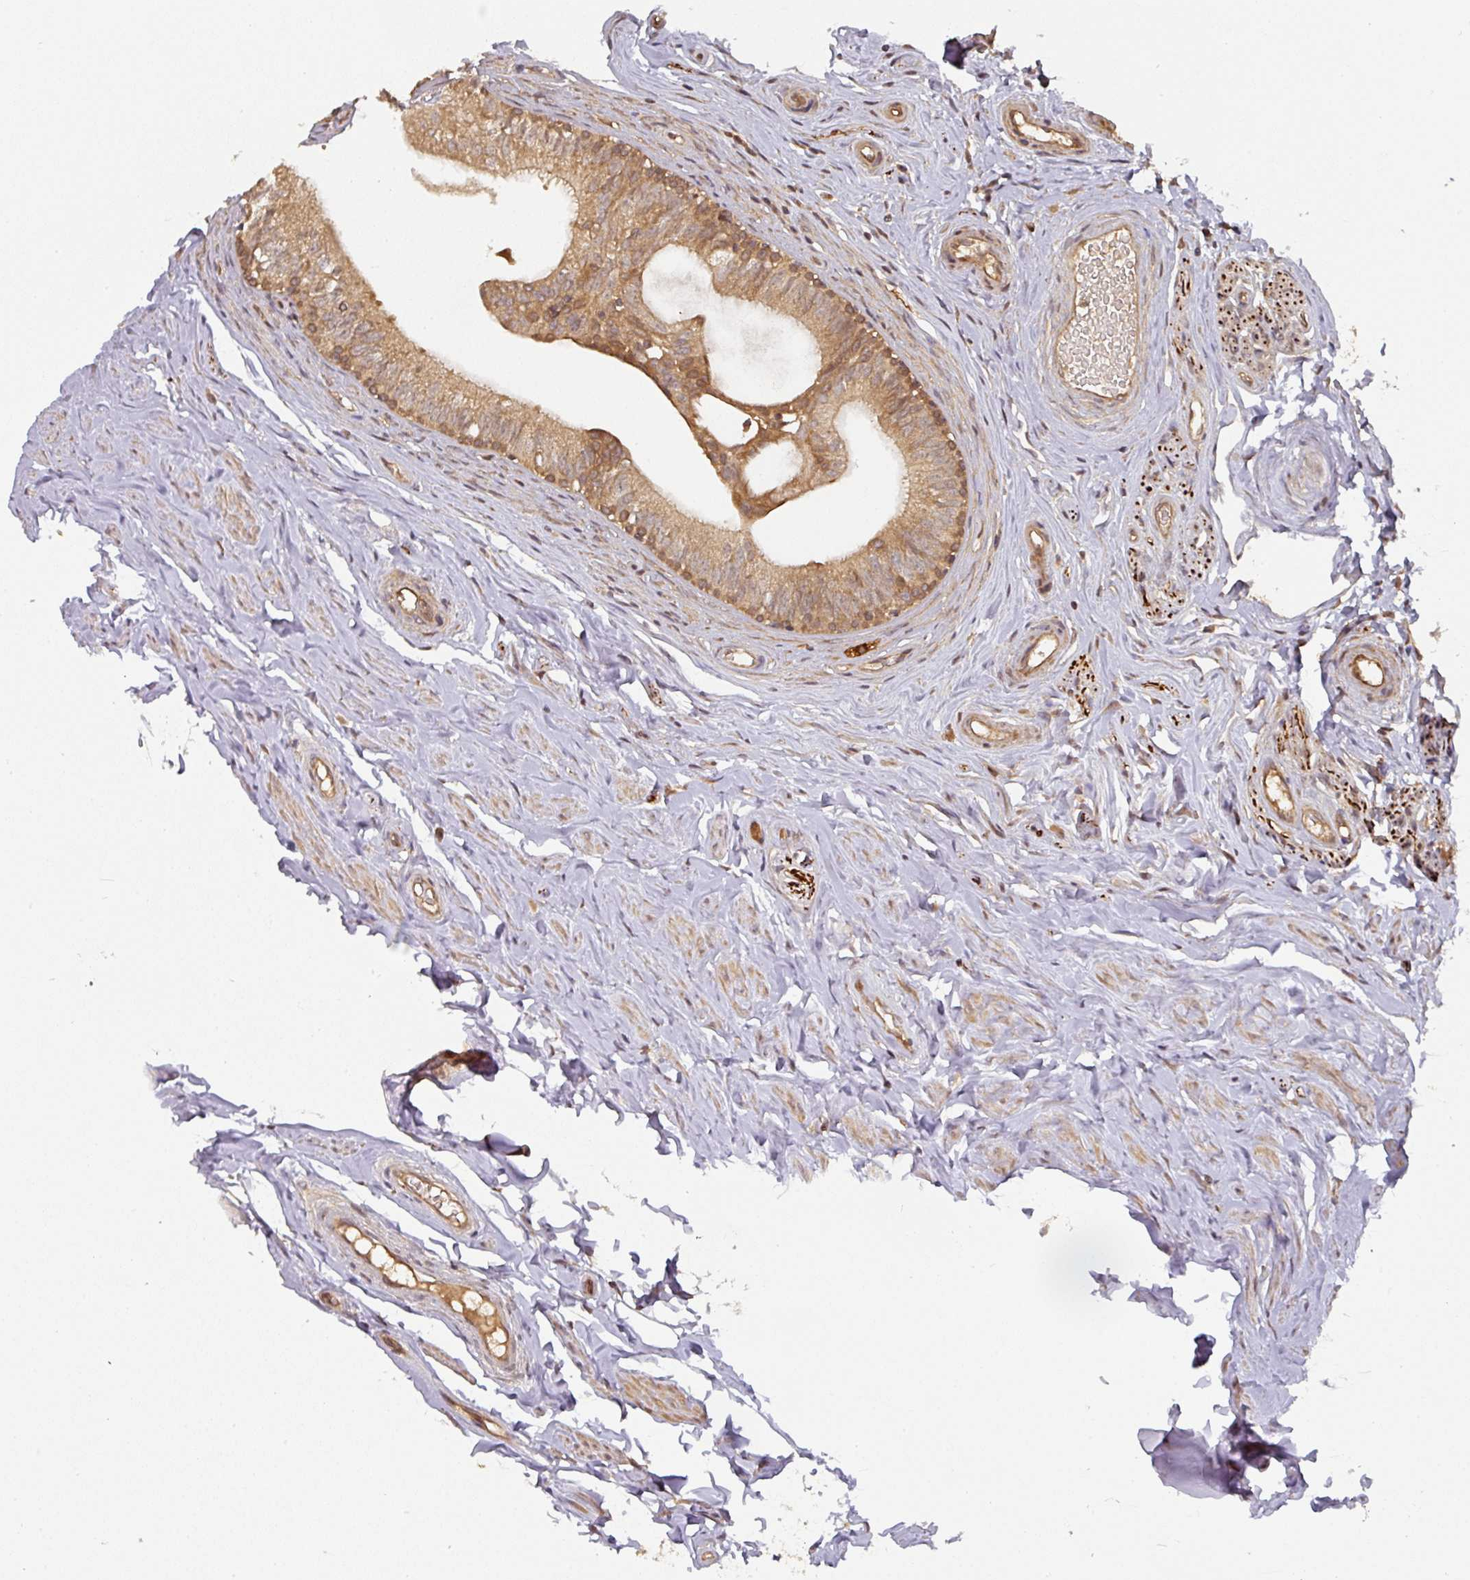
{"staining": {"intensity": "moderate", "quantity": ">75%", "location": "cytoplasmic/membranous"}, "tissue": "epididymis", "cell_type": "Glandular cells", "image_type": "normal", "snomed": [{"axis": "morphology", "description": "Normal tissue, NOS"}, {"axis": "morphology", "description": "Seminoma, NOS"}, {"axis": "topography", "description": "Testis"}, {"axis": "topography", "description": "Epididymis"}], "caption": "Immunohistochemistry histopathology image of unremarkable epididymis: human epididymis stained using IHC shows medium levels of moderate protein expression localized specifically in the cytoplasmic/membranous of glandular cells, appearing as a cytoplasmic/membranous brown color.", "gene": "EIF4EBP2", "patient": {"sex": "male", "age": 45}}